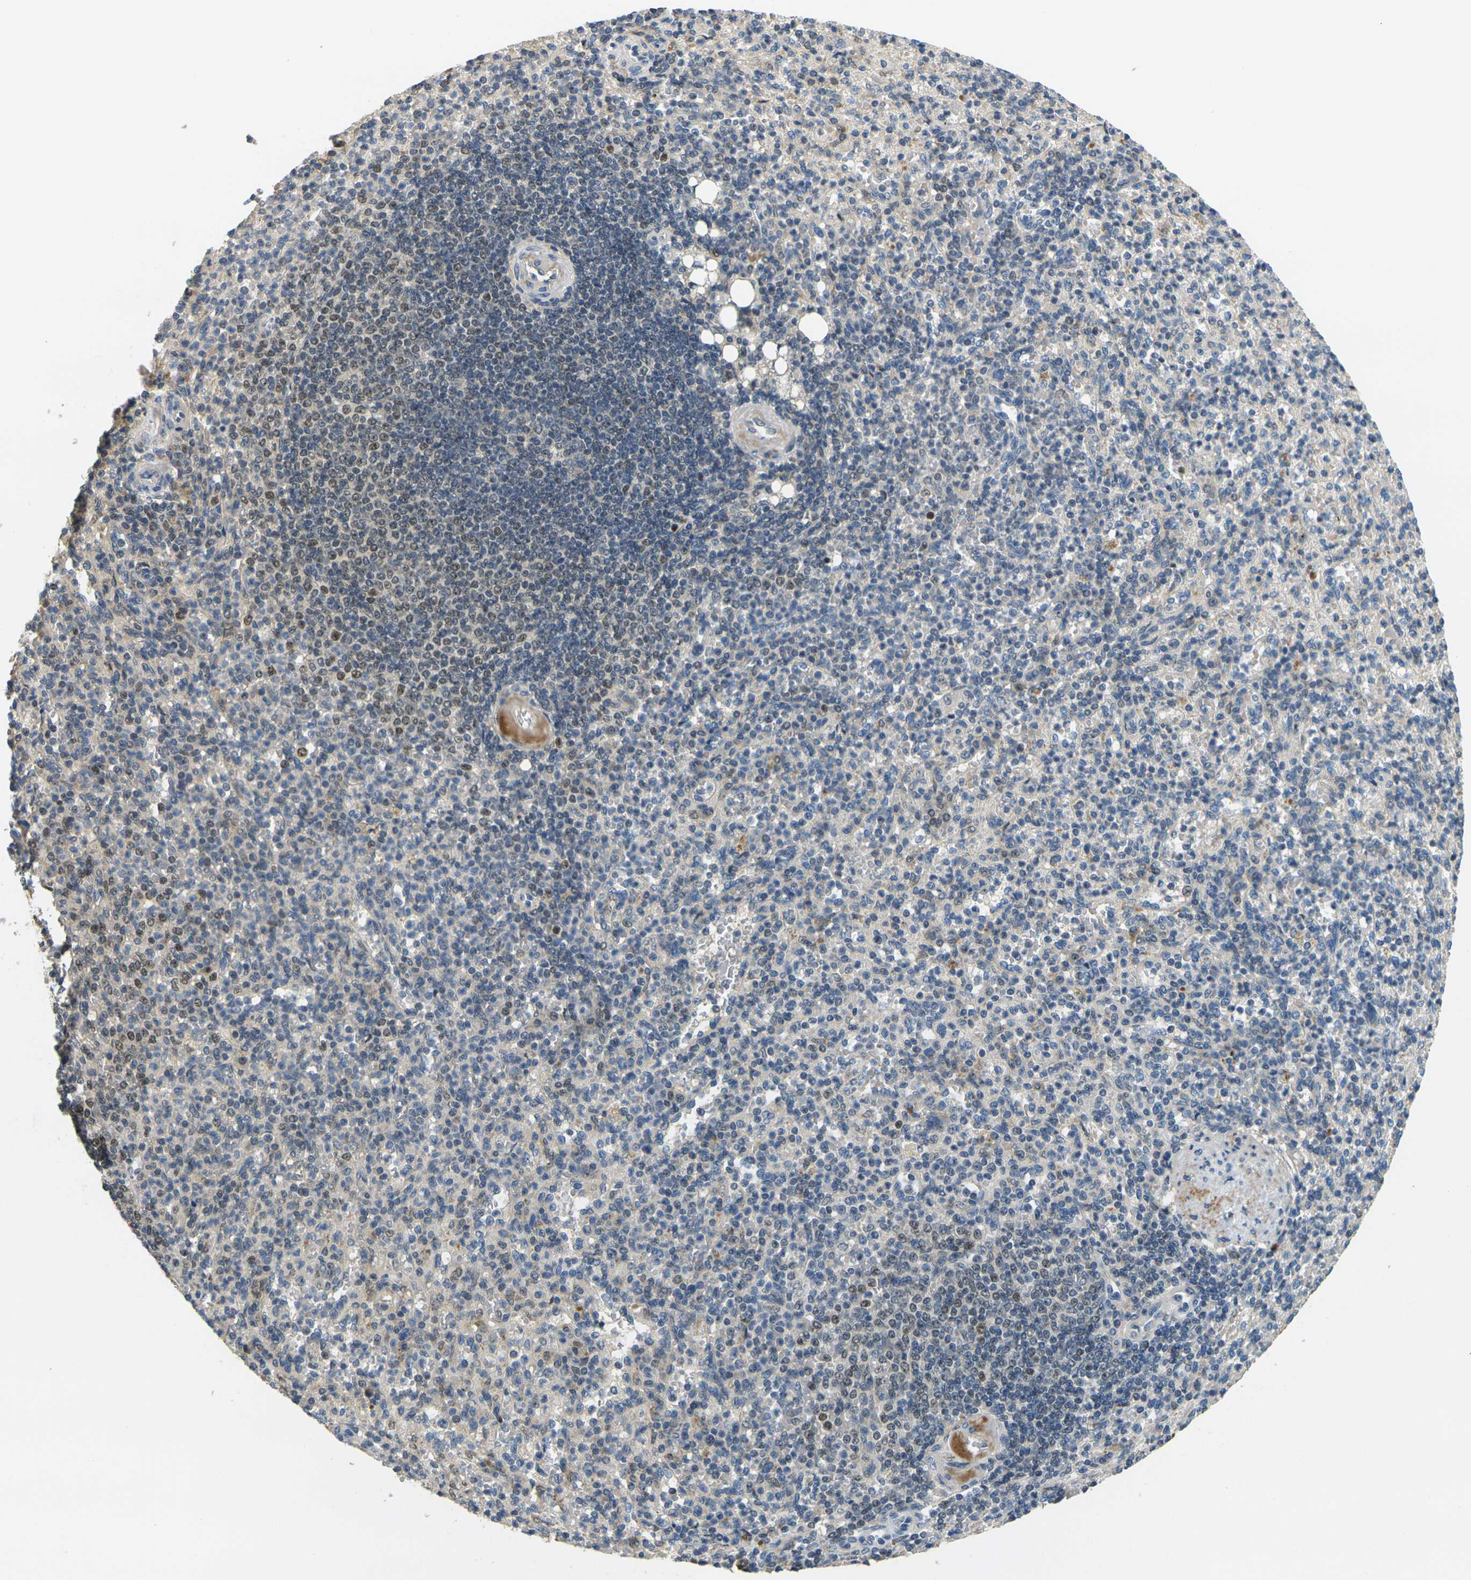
{"staining": {"intensity": "weak", "quantity": "<25%", "location": "cytoplasmic/membranous,nuclear"}, "tissue": "spleen", "cell_type": "Cells in red pulp", "image_type": "normal", "snomed": [{"axis": "morphology", "description": "Normal tissue, NOS"}, {"axis": "topography", "description": "Spleen"}], "caption": "Immunohistochemistry micrograph of unremarkable spleen: human spleen stained with DAB (3,3'-diaminobenzidine) shows no significant protein staining in cells in red pulp.", "gene": "KLHL8", "patient": {"sex": "female", "age": 74}}